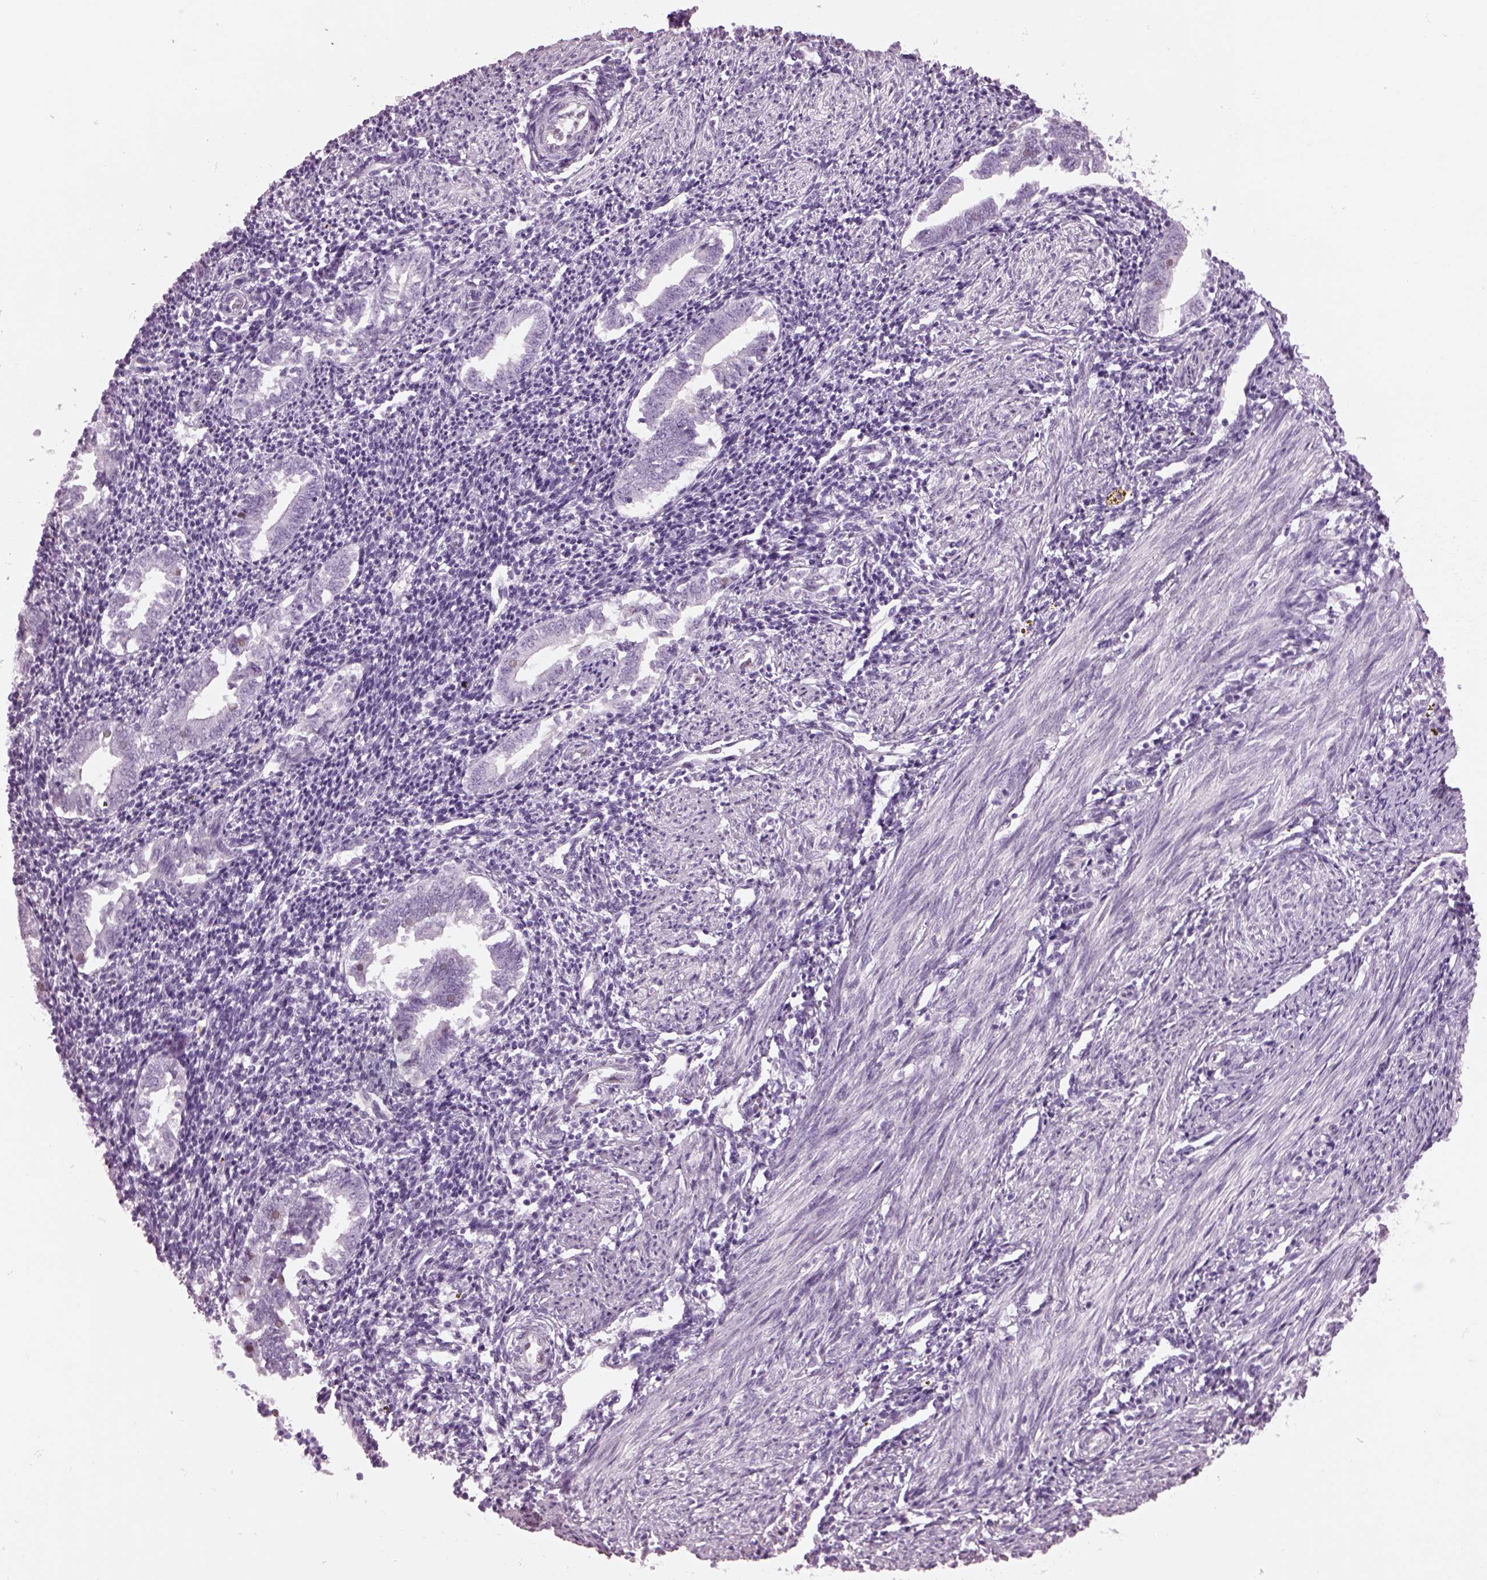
{"staining": {"intensity": "negative", "quantity": "none", "location": "none"}, "tissue": "endometrium", "cell_type": "Cells in endometrial stroma", "image_type": "normal", "snomed": [{"axis": "morphology", "description": "Normal tissue, NOS"}, {"axis": "topography", "description": "Endometrium"}], "caption": "The image displays no staining of cells in endometrial stroma in unremarkable endometrium. (DAB immunohistochemistry with hematoxylin counter stain).", "gene": "KRTAP3", "patient": {"sex": "female", "age": 25}}